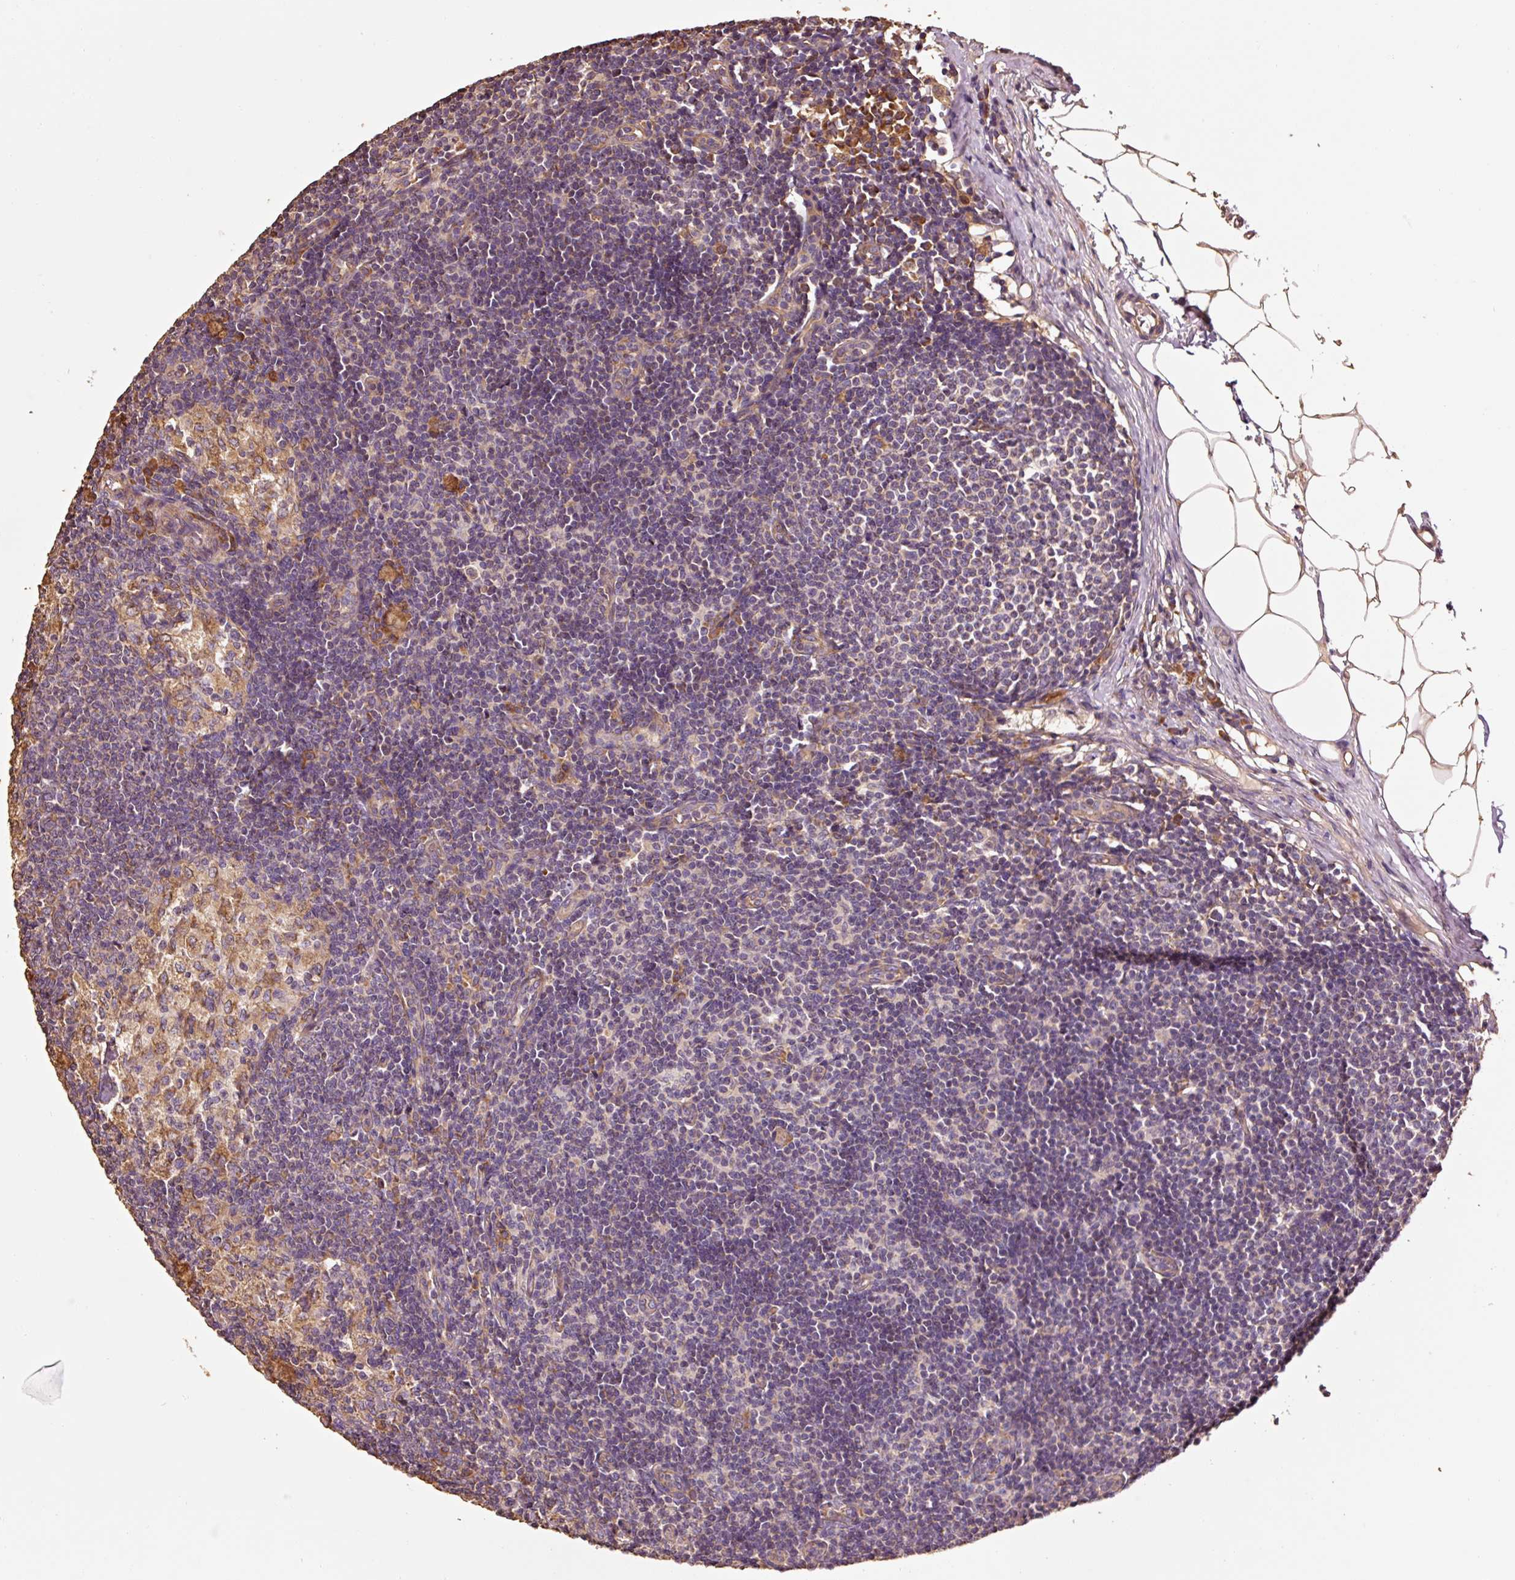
{"staining": {"intensity": "moderate", "quantity": "<25%", "location": "cytoplasmic/membranous"}, "tissue": "lymph node", "cell_type": "Germinal center cells", "image_type": "normal", "snomed": [{"axis": "morphology", "description": "Normal tissue, NOS"}, {"axis": "topography", "description": "Lymph node"}], "caption": "Lymph node stained for a protein demonstrates moderate cytoplasmic/membranous positivity in germinal center cells. The staining was performed using DAB, with brown indicating positive protein expression. Nuclei are stained blue with hematoxylin.", "gene": "EFHC1", "patient": {"sex": "male", "age": 49}}